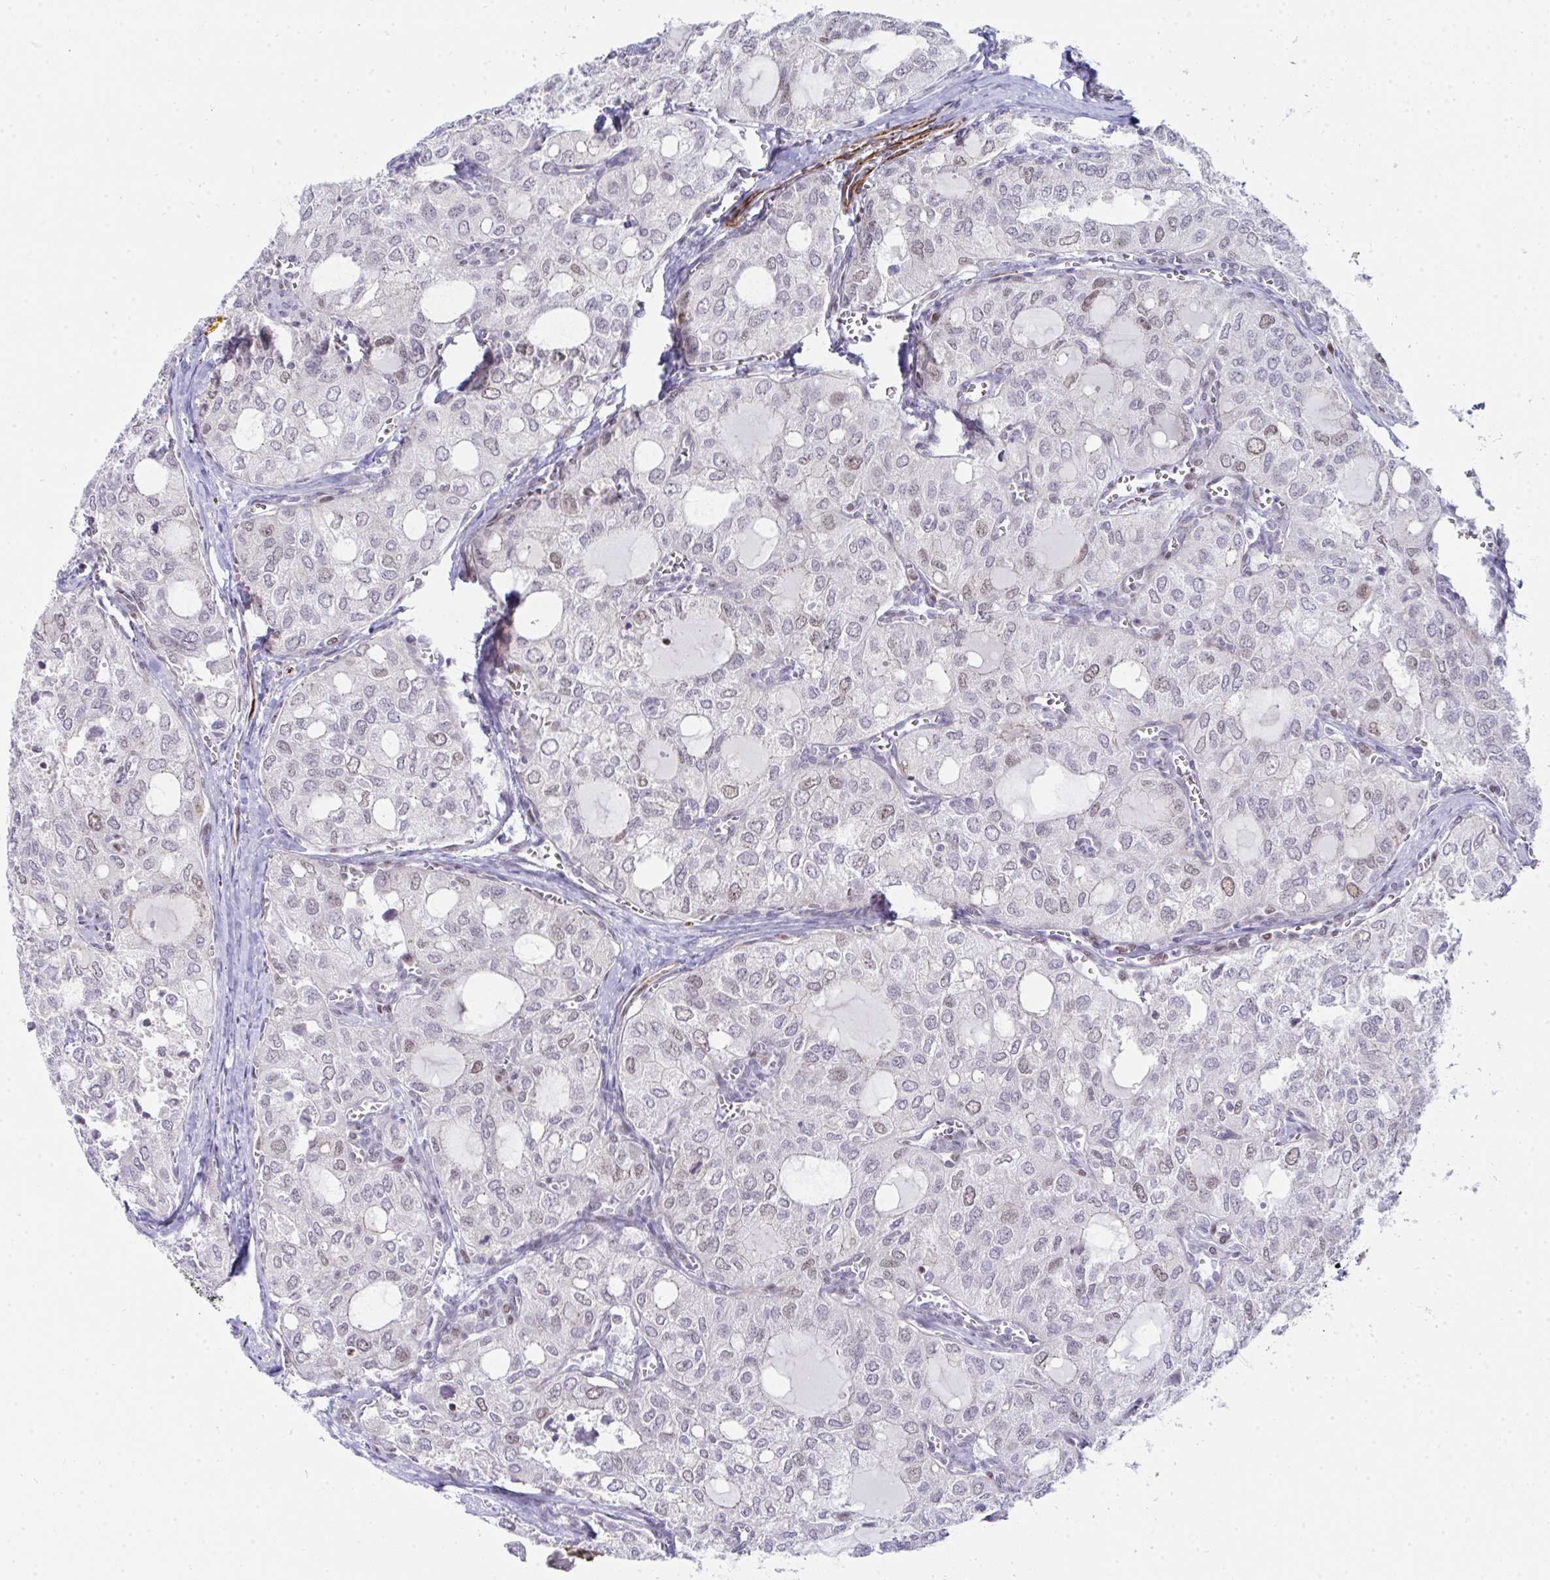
{"staining": {"intensity": "weak", "quantity": "<25%", "location": "nuclear"}, "tissue": "thyroid cancer", "cell_type": "Tumor cells", "image_type": "cancer", "snomed": [{"axis": "morphology", "description": "Follicular adenoma carcinoma, NOS"}, {"axis": "topography", "description": "Thyroid gland"}], "caption": "An IHC histopathology image of thyroid cancer (follicular adenoma carcinoma) is shown. There is no staining in tumor cells of thyroid cancer (follicular adenoma carcinoma).", "gene": "GINS2", "patient": {"sex": "male", "age": 75}}